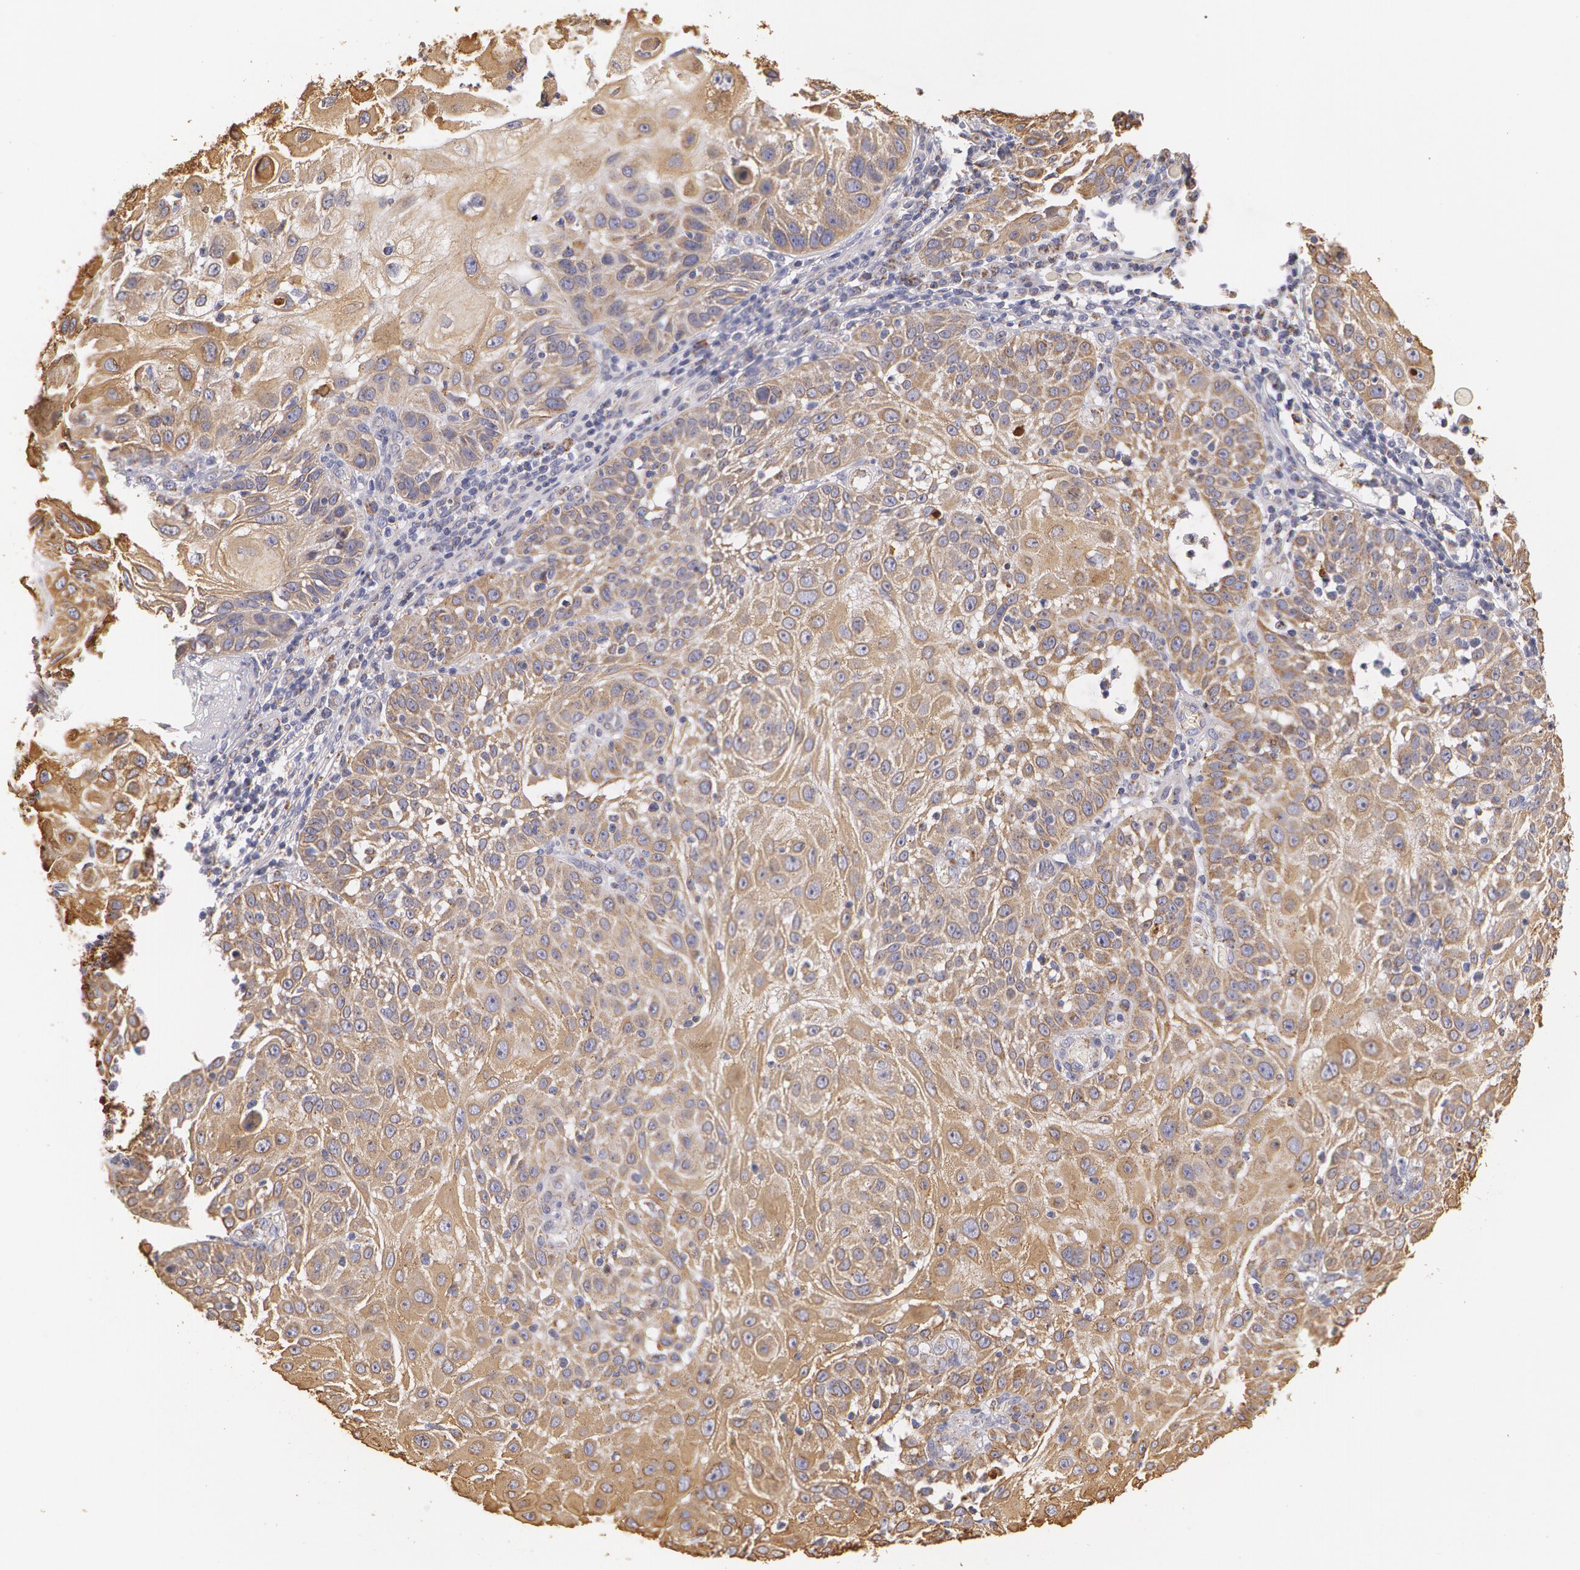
{"staining": {"intensity": "moderate", "quantity": ">75%", "location": "cytoplasmic/membranous"}, "tissue": "skin cancer", "cell_type": "Tumor cells", "image_type": "cancer", "snomed": [{"axis": "morphology", "description": "Squamous cell carcinoma, NOS"}, {"axis": "topography", "description": "Skin"}], "caption": "Skin squamous cell carcinoma stained with DAB immunohistochemistry (IHC) exhibits medium levels of moderate cytoplasmic/membranous staining in about >75% of tumor cells.", "gene": "KRT18", "patient": {"sex": "female", "age": 89}}